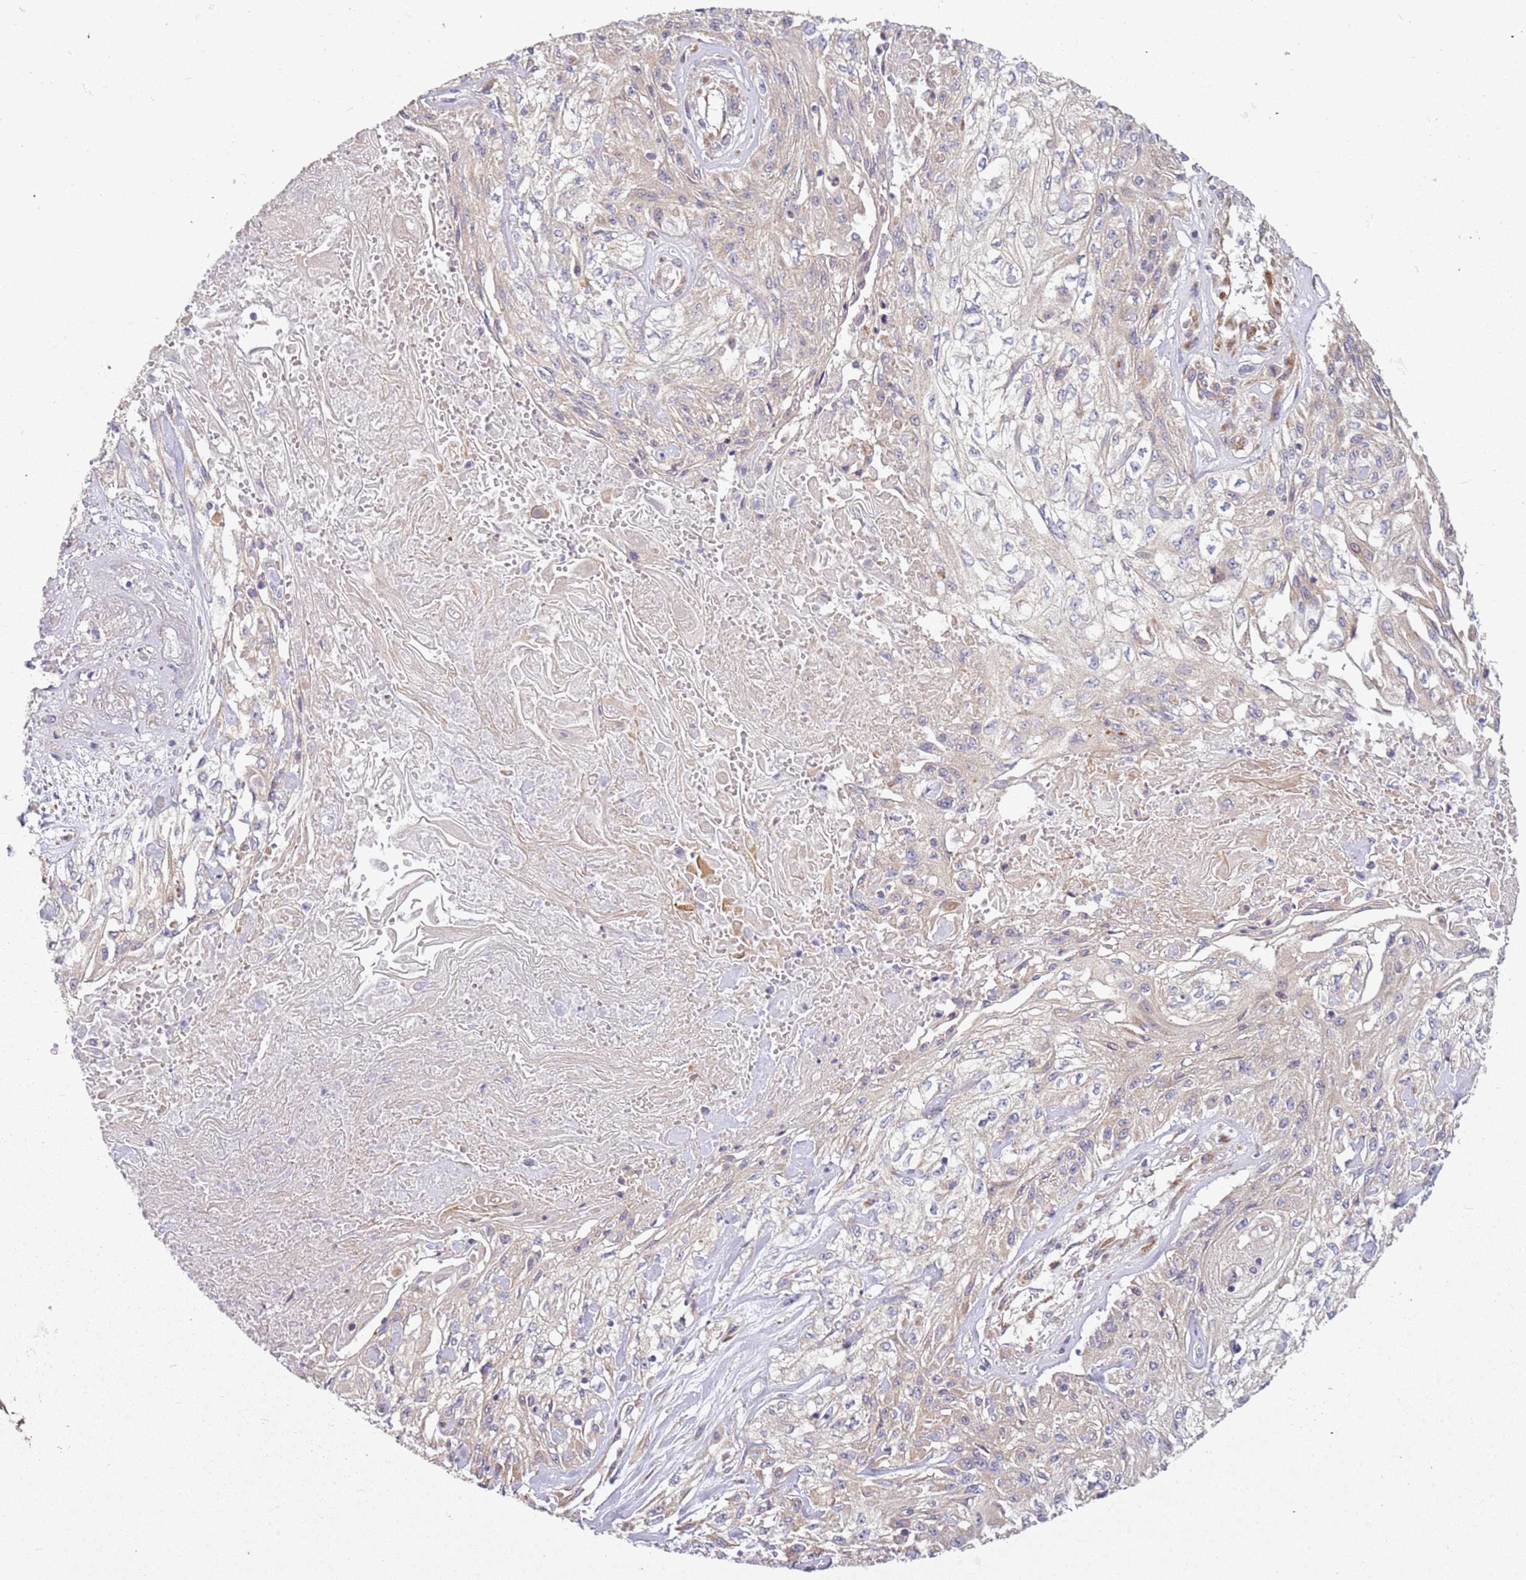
{"staining": {"intensity": "weak", "quantity": "<25%", "location": "cytoplasmic/membranous"}, "tissue": "skin cancer", "cell_type": "Tumor cells", "image_type": "cancer", "snomed": [{"axis": "morphology", "description": "Squamous cell carcinoma, NOS"}, {"axis": "morphology", "description": "Squamous cell carcinoma, metastatic, NOS"}, {"axis": "topography", "description": "Skin"}, {"axis": "topography", "description": "Lymph node"}], "caption": "Immunohistochemical staining of human skin cancer (squamous cell carcinoma) reveals no significant expression in tumor cells.", "gene": "RPS28", "patient": {"sex": "male", "age": 75}}